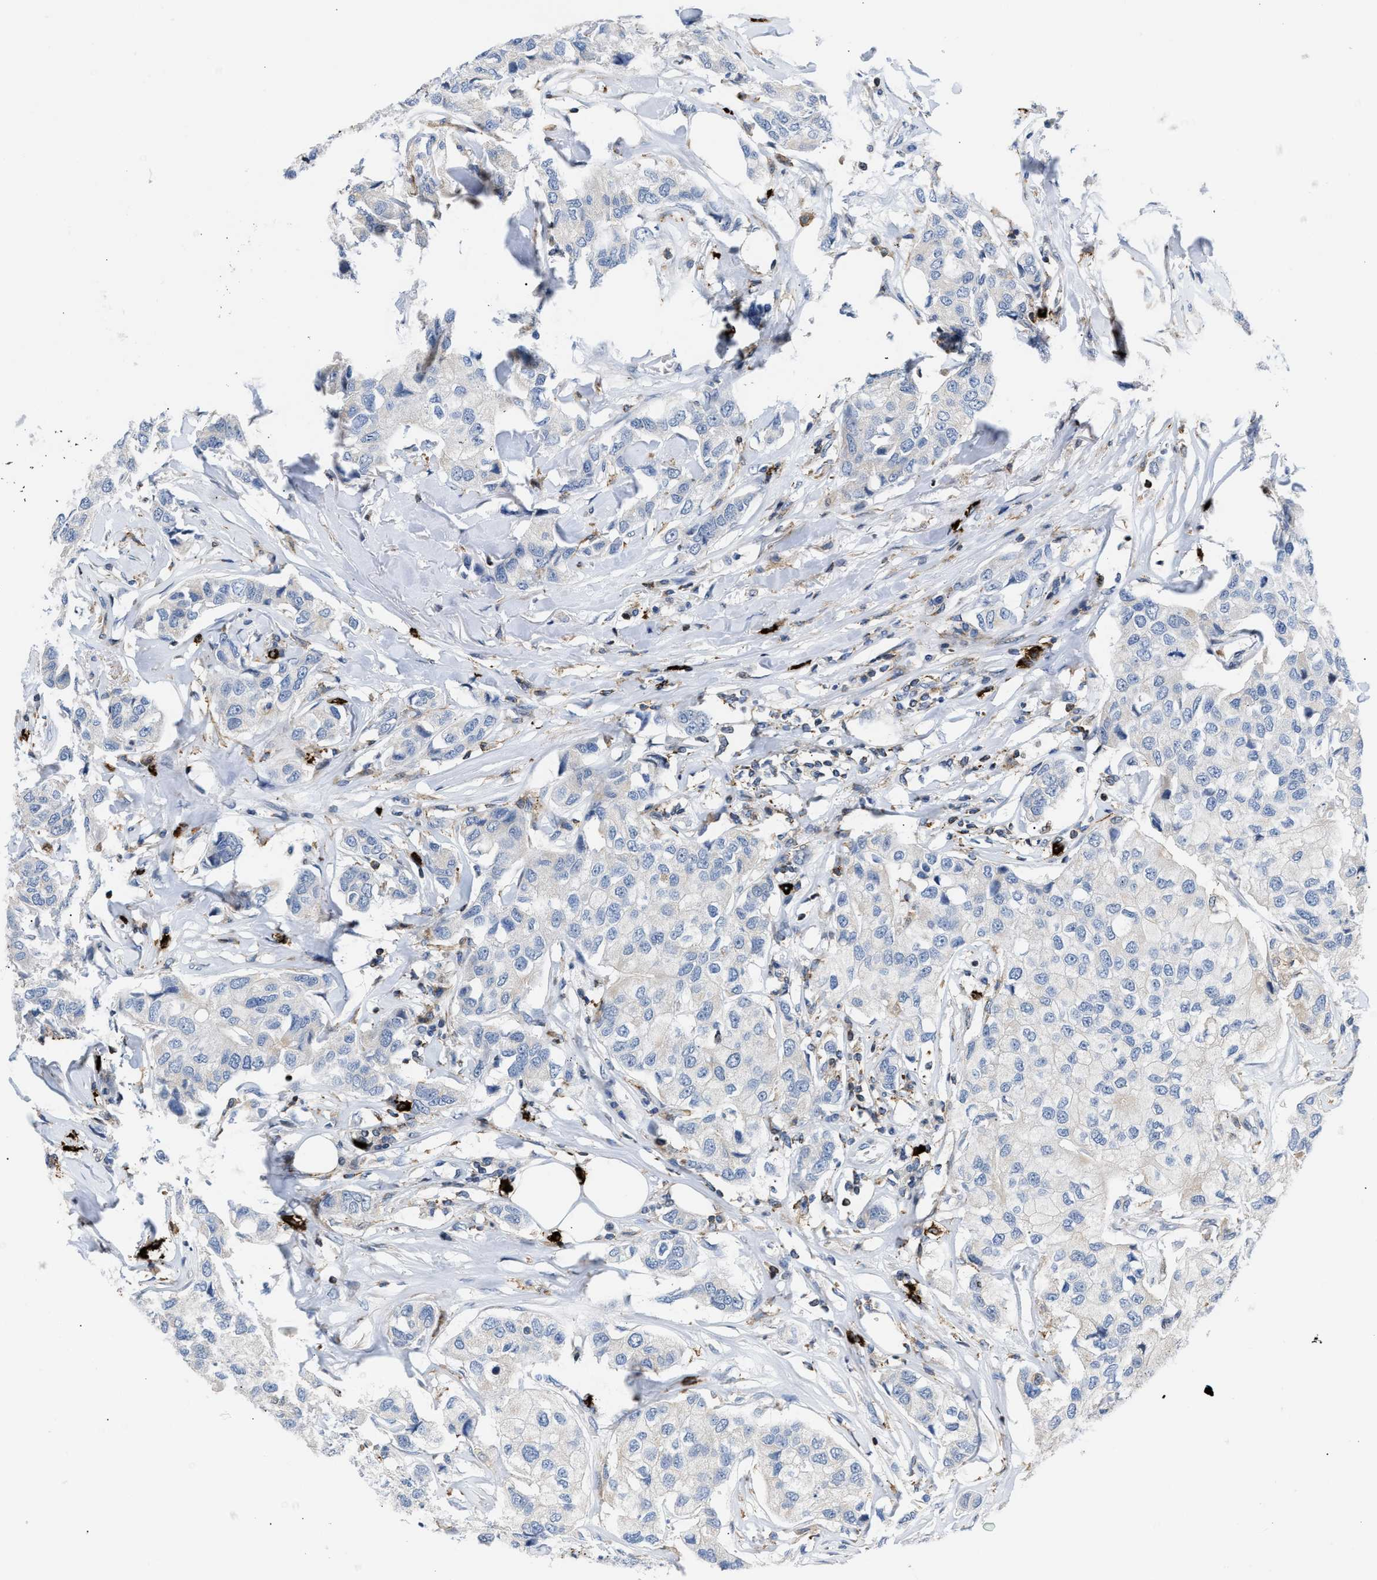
{"staining": {"intensity": "negative", "quantity": "none", "location": "none"}, "tissue": "breast cancer", "cell_type": "Tumor cells", "image_type": "cancer", "snomed": [{"axis": "morphology", "description": "Duct carcinoma"}, {"axis": "topography", "description": "Breast"}], "caption": "DAB immunohistochemical staining of human breast intraductal carcinoma displays no significant staining in tumor cells. (DAB (3,3'-diaminobenzidine) immunohistochemistry visualized using brightfield microscopy, high magnification).", "gene": "ATP9A", "patient": {"sex": "female", "age": 80}}